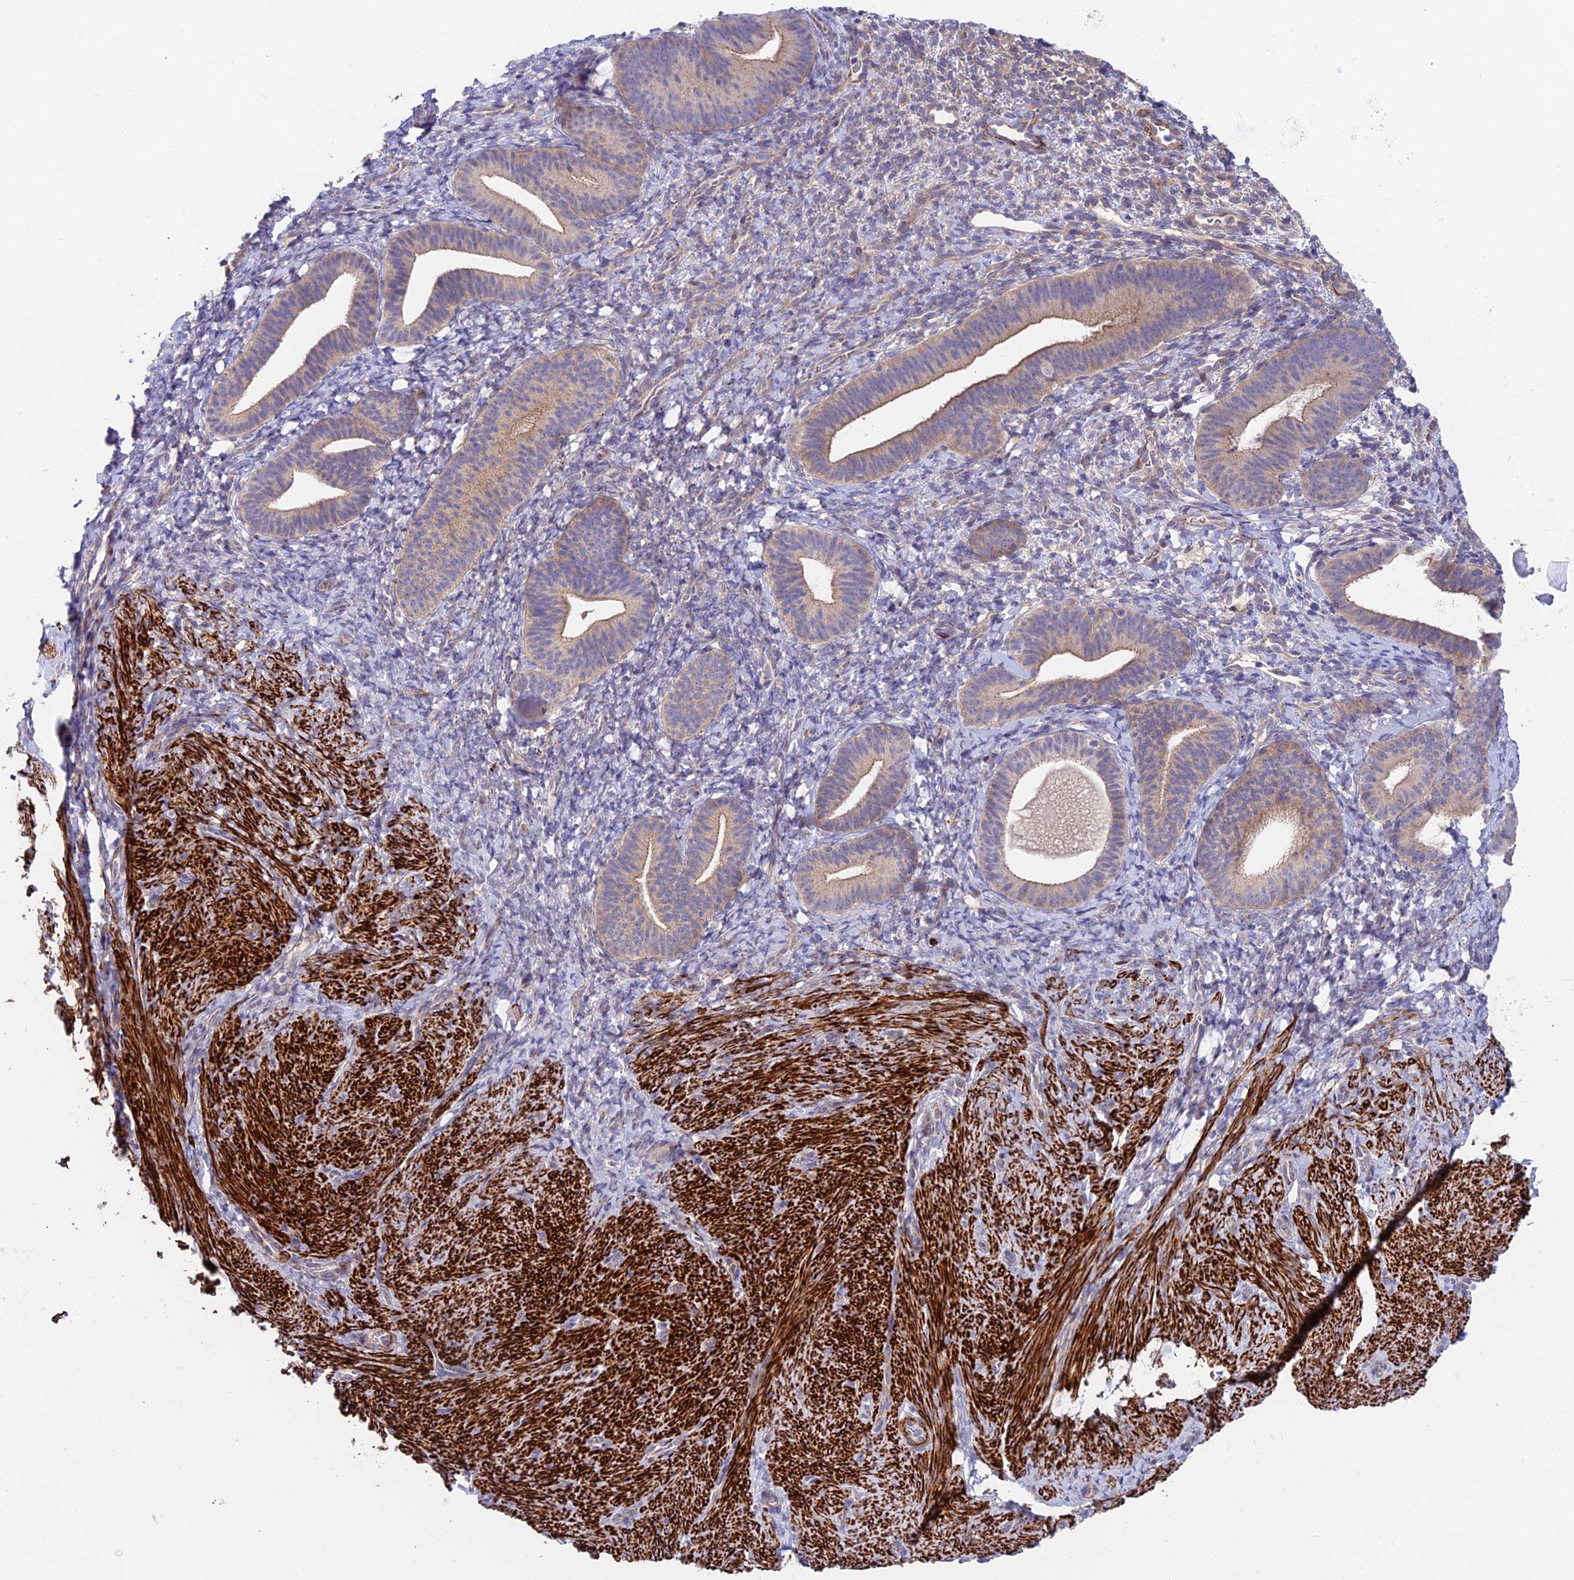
{"staining": {"intensity": "negative", "quantity": "none", "location": "none"}, "tissue": "endometrium", "cell_type": "Cells in endometrial stroma", "image_type": "normal", "snomed": [{"axis": "morphology", "description": "Normal tissue, NOS"}, {"axis": "topography", "description": "Endometrium"}], "caption": "Immunohistochemistry histopathology image of benign endometrium stained for a protein (brown), which reveals no positivity in cells in endometrial stroma.", "gene": "ANKRD50", "patient": {"sex": "female", "age": 65}}